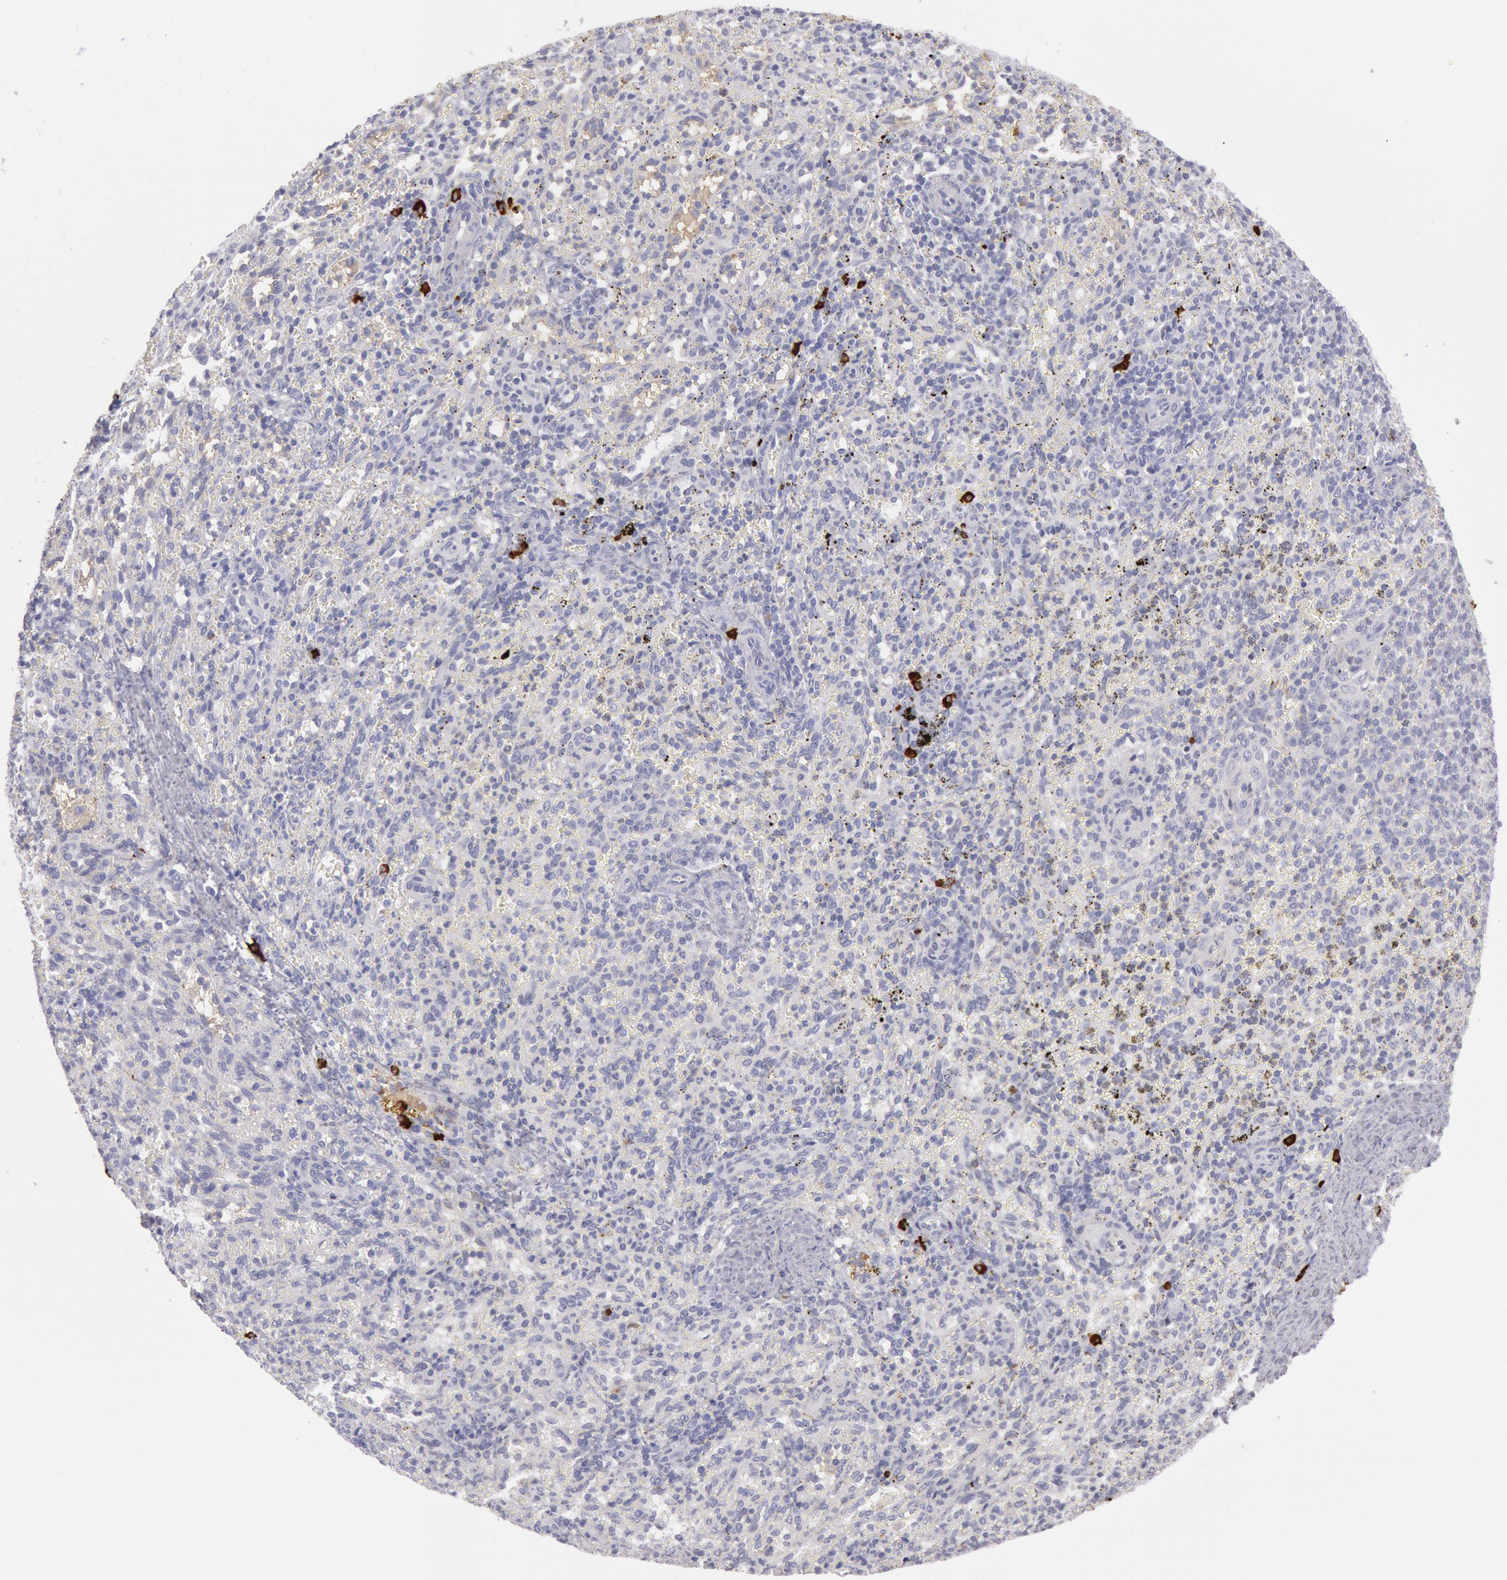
{"staining": {"intensity": "strong", "quantity": "<25%", "location": "cytoplasmic/membranous"}, "tissue": "spleen", "cell_type": "Cells in red pulp", "image_type": "normal", "snomed": [{"axis": "morphology", "description": "Normal tissue, NOS"}, {"axis": "topography", "description": "Spleen"}], "caption": "This image displays unremarkable spleen stained with immunohistochemistry to label a protein in brown. The cytoplasmic/membranous of cells in red pulp show strong positivity for the protein. Nuclei are counter-stained blue.", "gene": "IGHA1", "patient": {"sex": "female", "age": 10}}